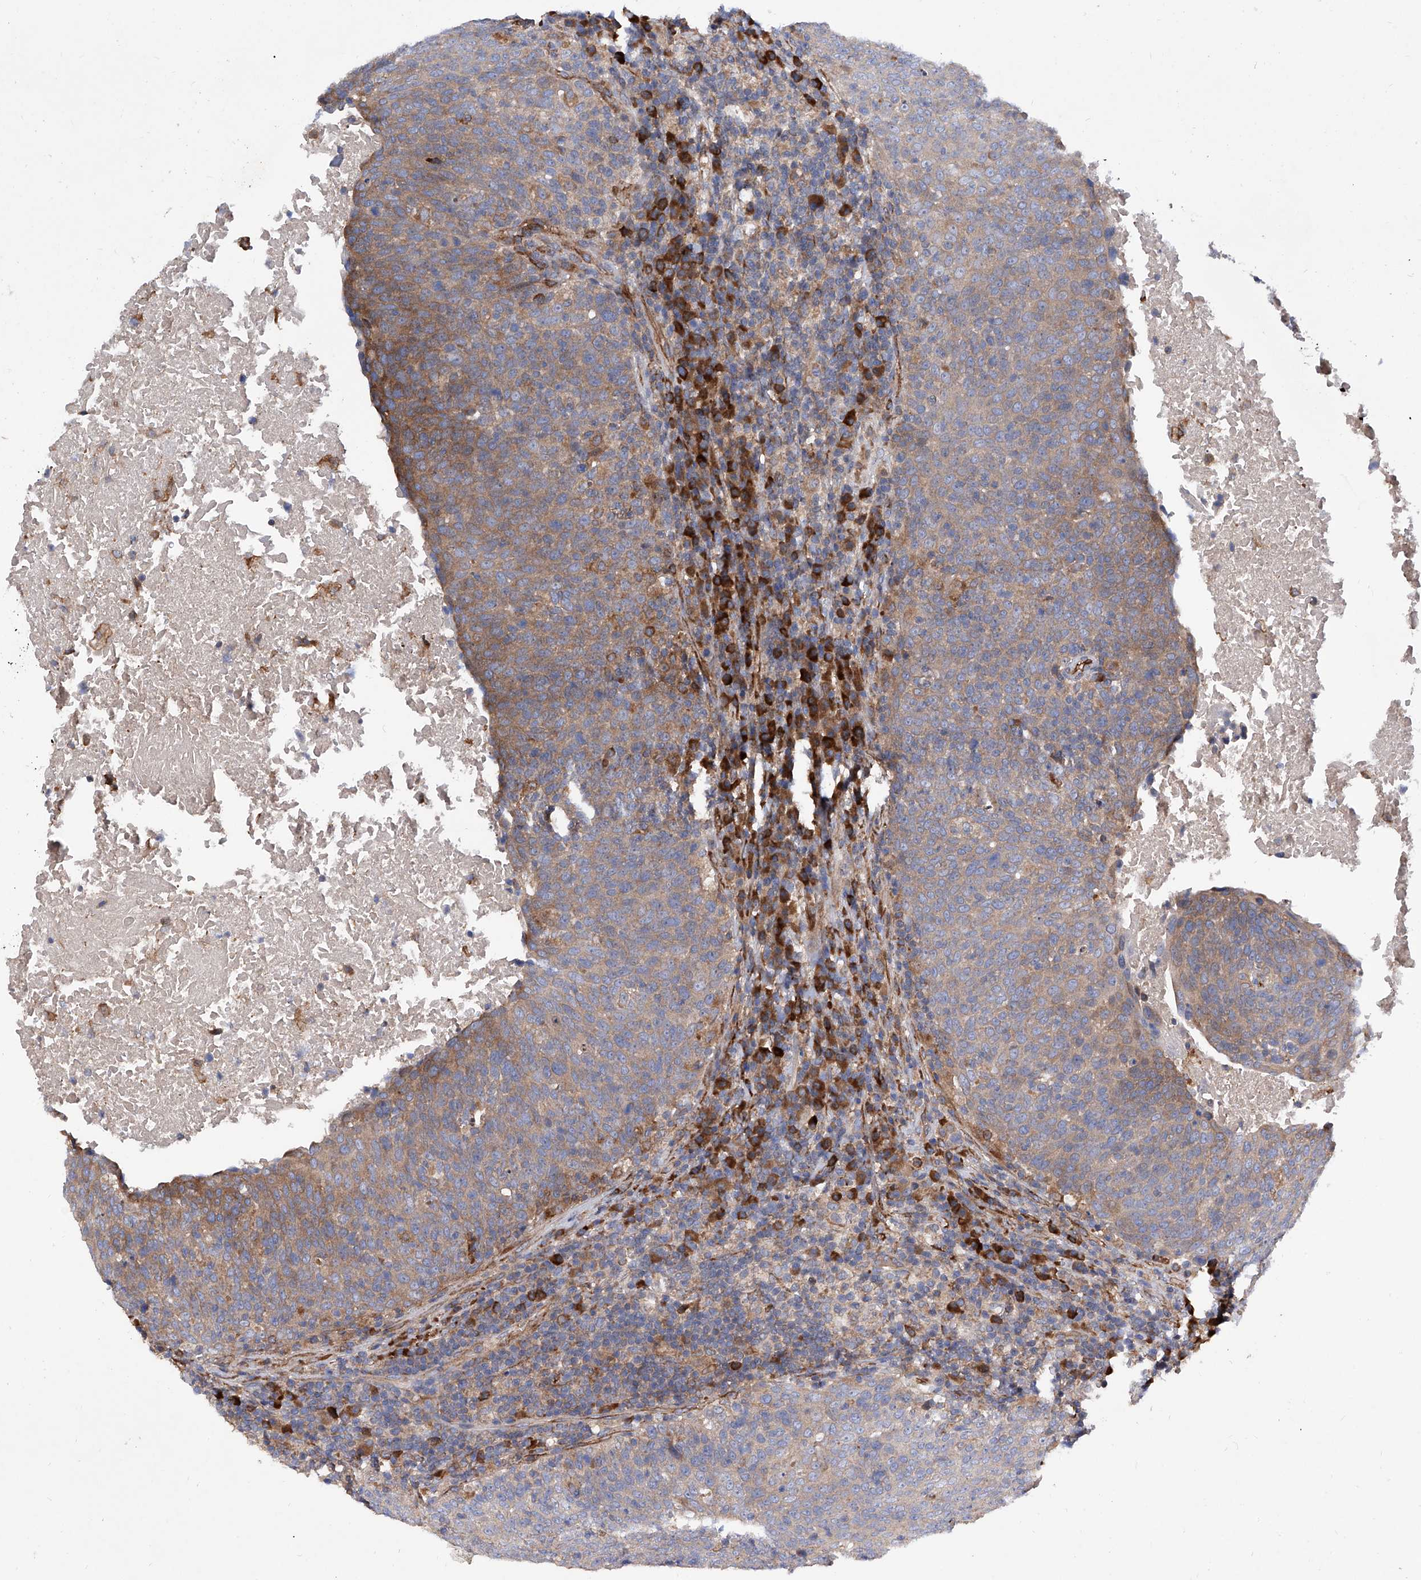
{"staining": {"intensity": "moderate", "quantity": ">75%", "location": "cytoplasmic/membranous"}, "tissue": "head and neck cancer", "cell_type": "Tumor cells", "image_type": "cancer", "snomed": [{"axis": "morphology", "description": "Squamous cell carcinoma, NOS"}, {"axis": "morphology", "description": "Squamous cell carcinoma, metastatic, NOS"}, {"axis": "topography", "description": "Lymph node"}, {"axis": "topography", "description": "Head-Neck"}], "caption": "Protein expression analysis of human squamous cell carcinoma (head and neck) reveals moderate cytoplasmic/membranous expression in about >75% of tumor cells.", "gene": "INPP5B", "patient": {"sex": "male", "age": 62}}